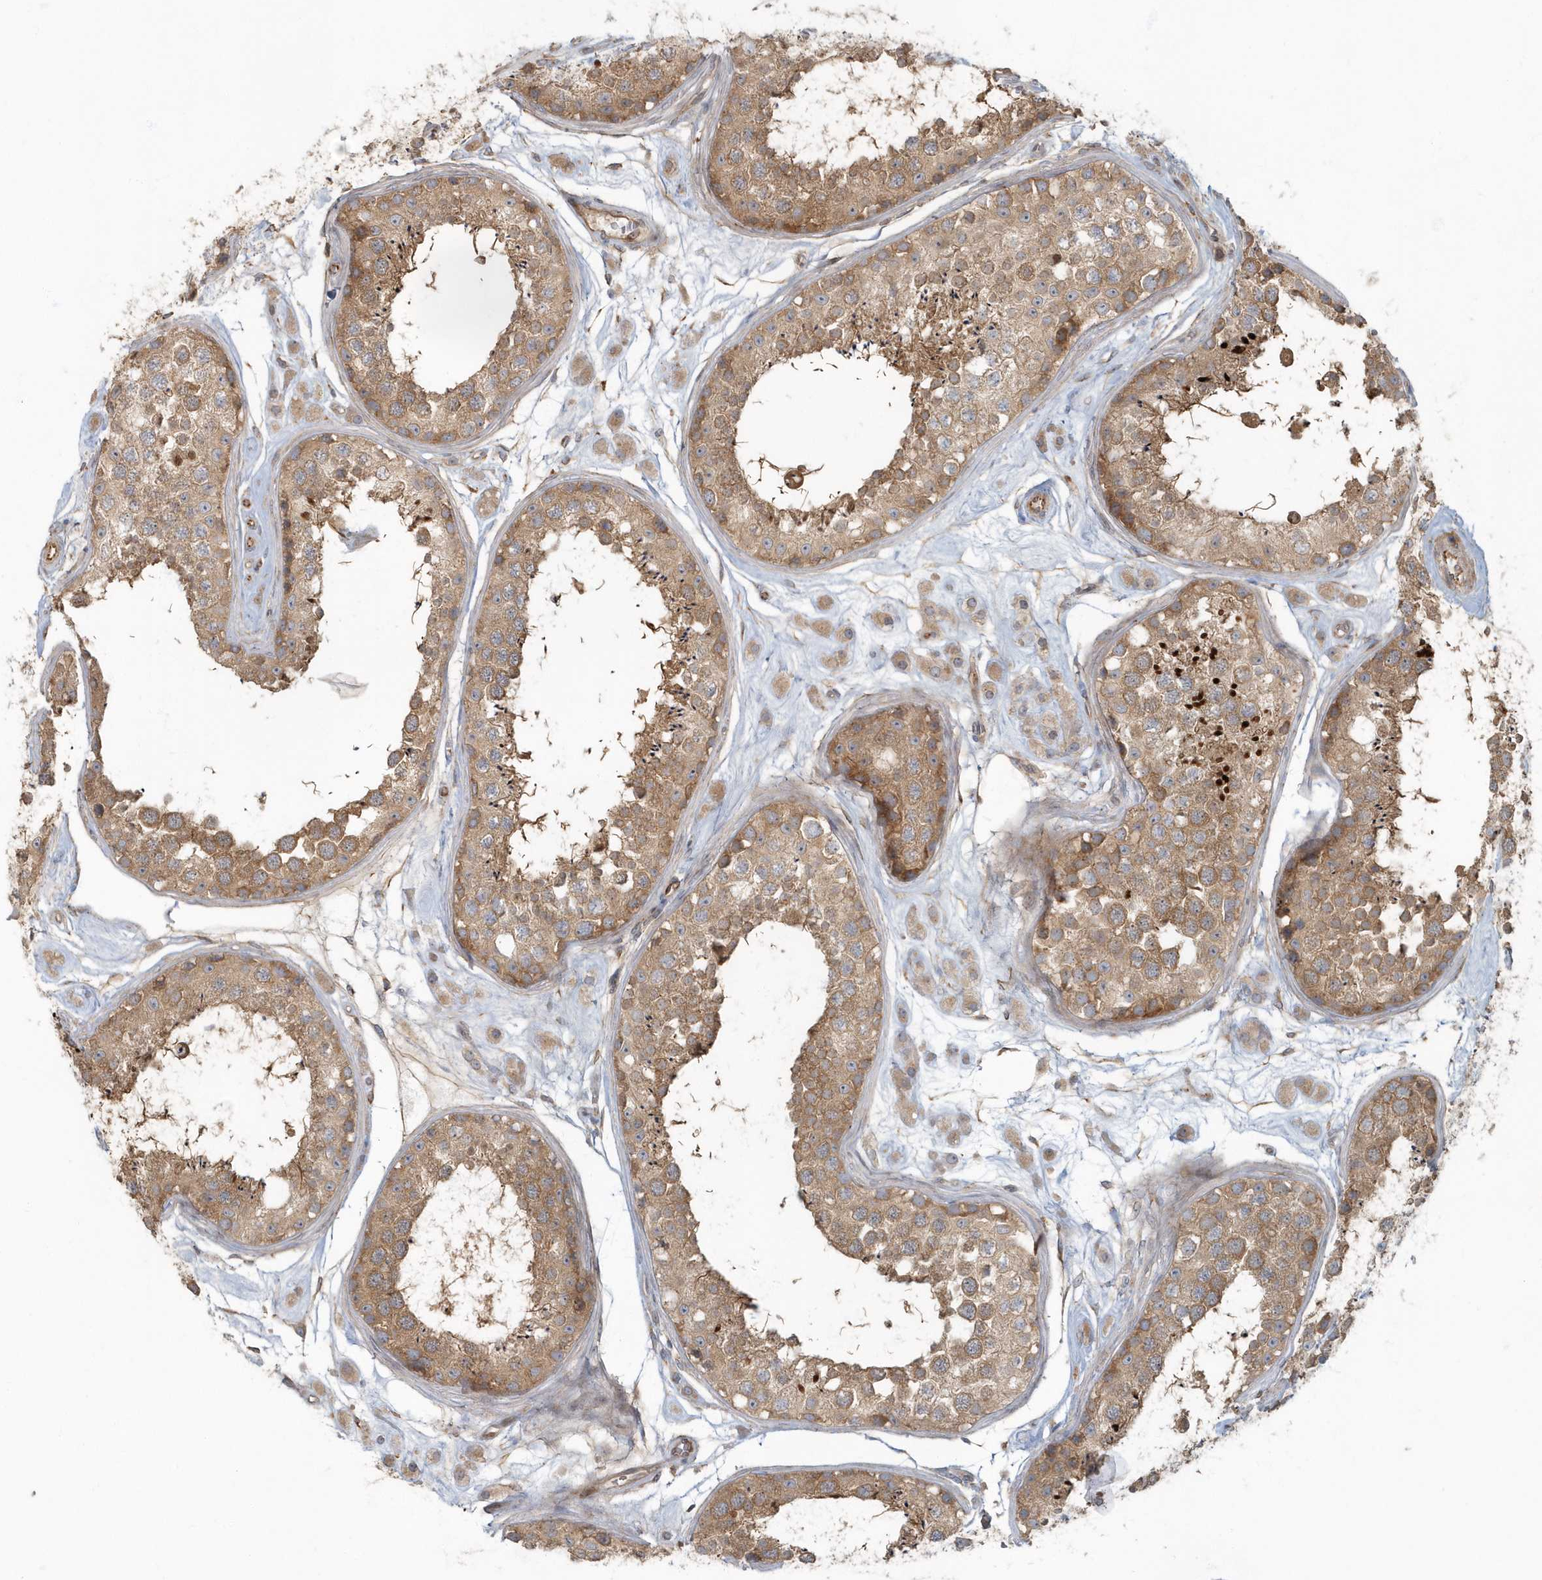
{"staining": {"intensity": "moderate", "quantity": ">75%", "location": "cytoplasmic/membranous"}, "tissue": "testis", "cell_type": "Cells in seminiferous ducts", "image_type": "normal", "snomed": [{"axis": "morphology", "description": "Normal tissue, NOS"}, {"axis": "topography", "description": "Testis"}], "caption": "Protein expression by IHC exhibits moderate cytoplasmic/membranous expression in approximately >75% of cells in seminiferous ducts in normal testis. Using DAB (brown) and hematoxylin (blue) stains, captured at high magnification using brightfield microscopy.", "gene": "ARHGEF38", "patient": {"sex": "male", "age": 25}}